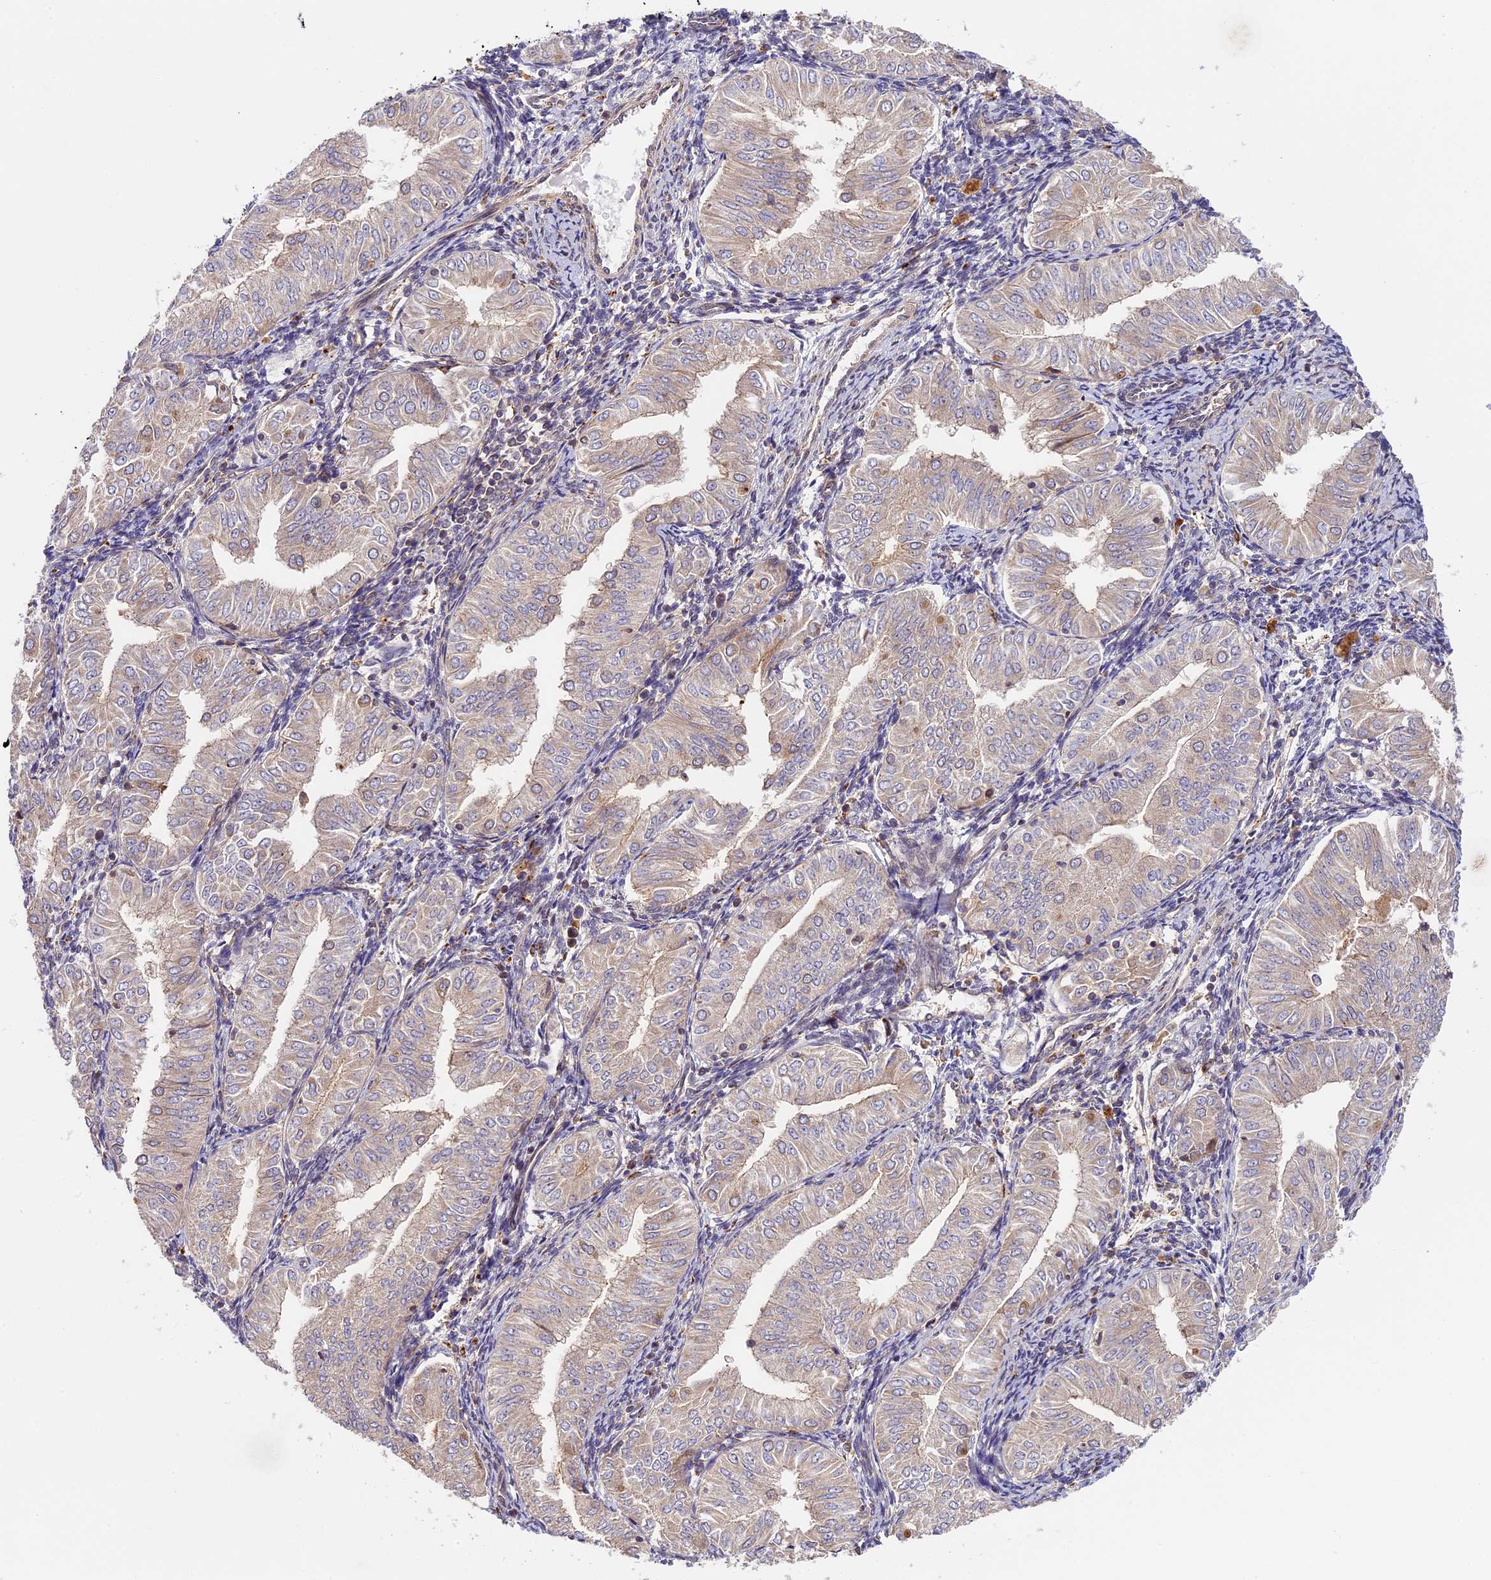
{"staining": {"intensity": "negative", "quantity": "none", "location": "none"}, "tissue": "endometrial cancer", "cell_type": "Tumor cells", "image_type": "cancer", "snomed": [{"axis": "morphology", "description": "Normal tissue, NOS"}, {"axis": "morphology", "description": "Adenocarcinoma, NOS"}, {"axis": "topography", "description": "Endometrium"}], "caption": "A high-resolution photomicrograph shows immunohistochemistry staining of adenocarcinoma (endometrial), which displays no significant expression in tumor cells. (DAB (3,3'-diaminobenzidine) IHC with hematoxylin counter stain).", "gene": "DGKH", "patient": {"sex": "female", "age": 53}}